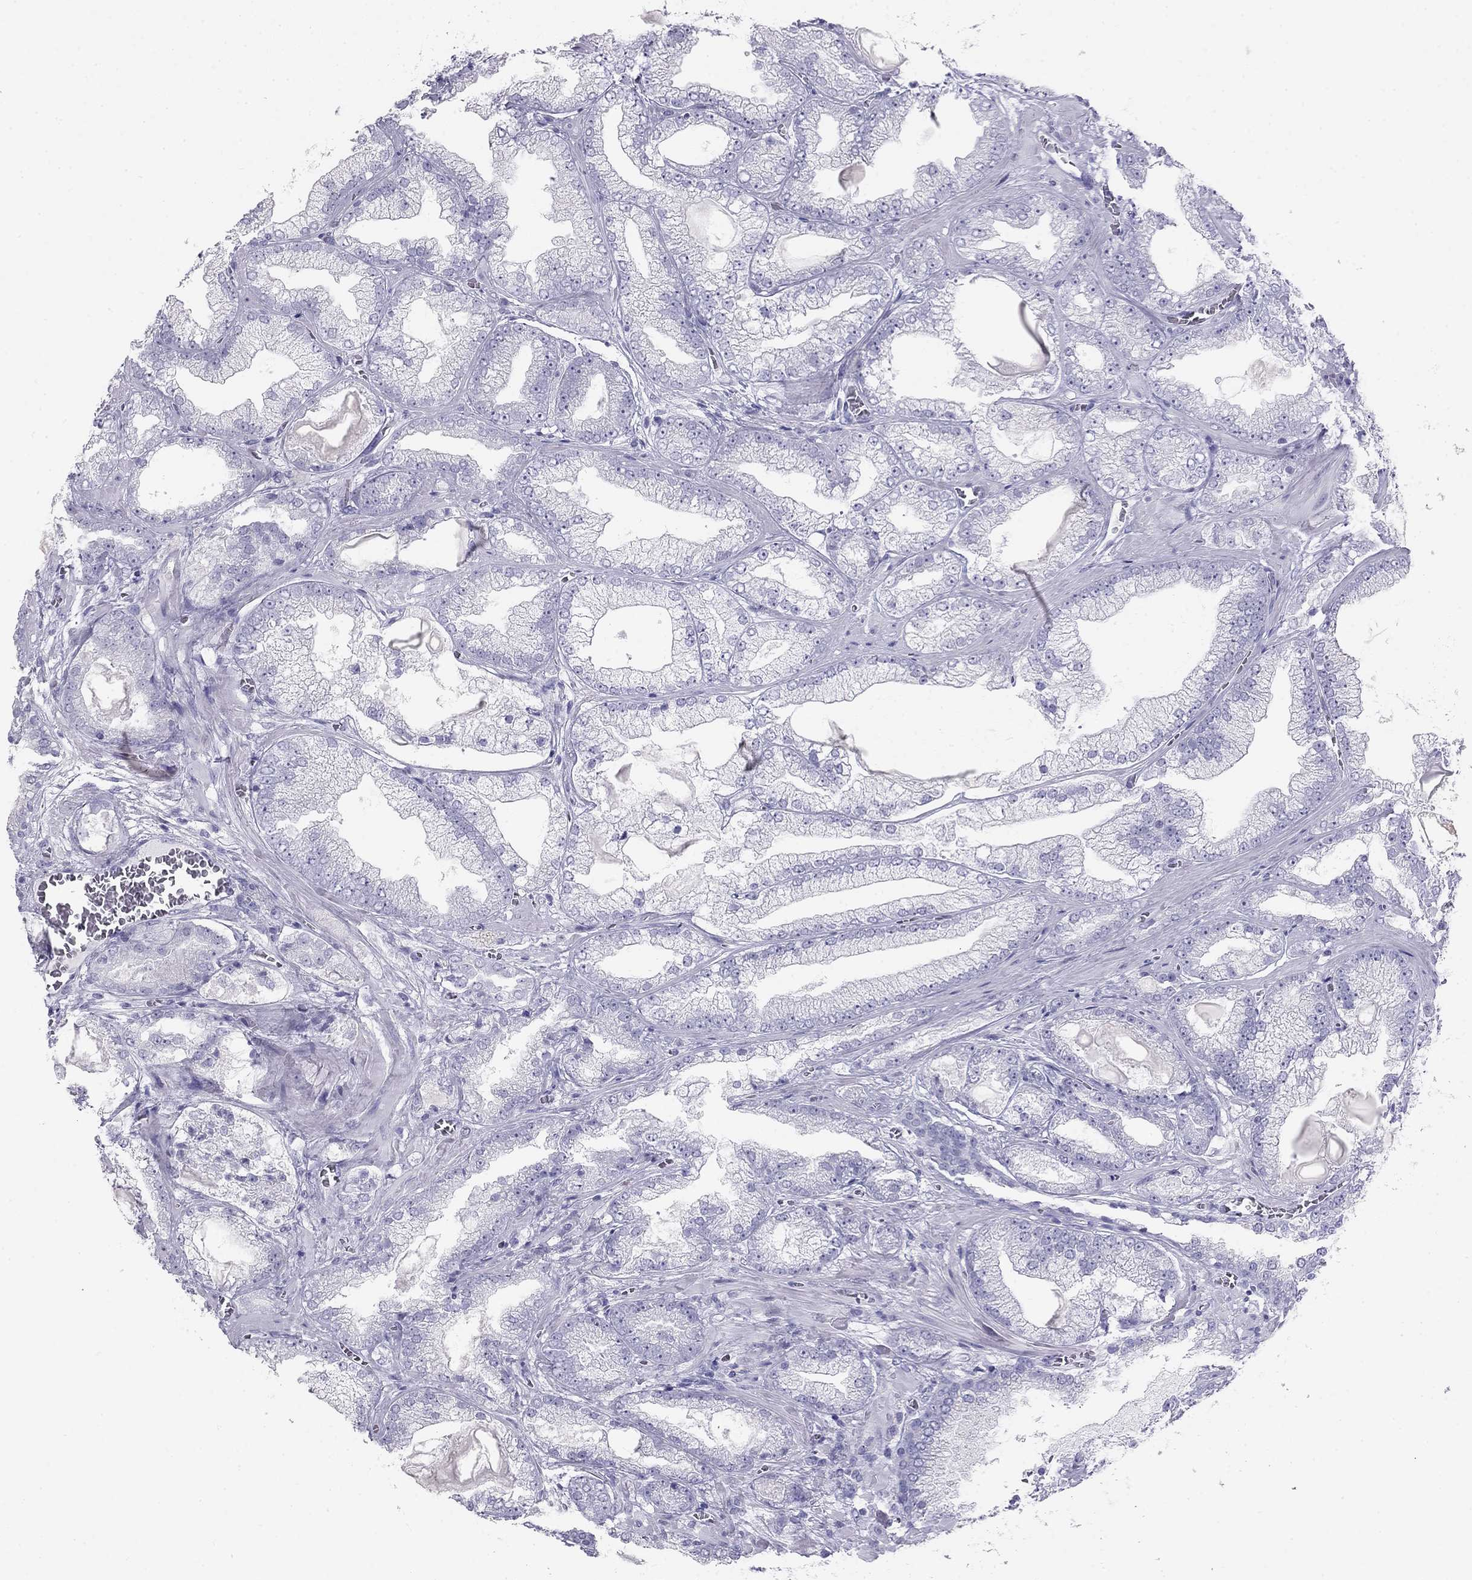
{"staining": {"intensity": "negative", "quantity": "none", "location": "none"}, "tissue": "prostate cancer", "cell_type": "Tumor cells", "image_type": "cancer", "snomed": [{"axis": "morphology", "description": "Adenocarcinoma, Low grade"}, {"axis": "topography", "description": "Prostate"}], "caption": "Immunohistochemical staining of human prostate cancer exhibits no significant expression in tumor cells.", "gene": "KLRG1", "patient": {"sex": "male", "age": 57}}